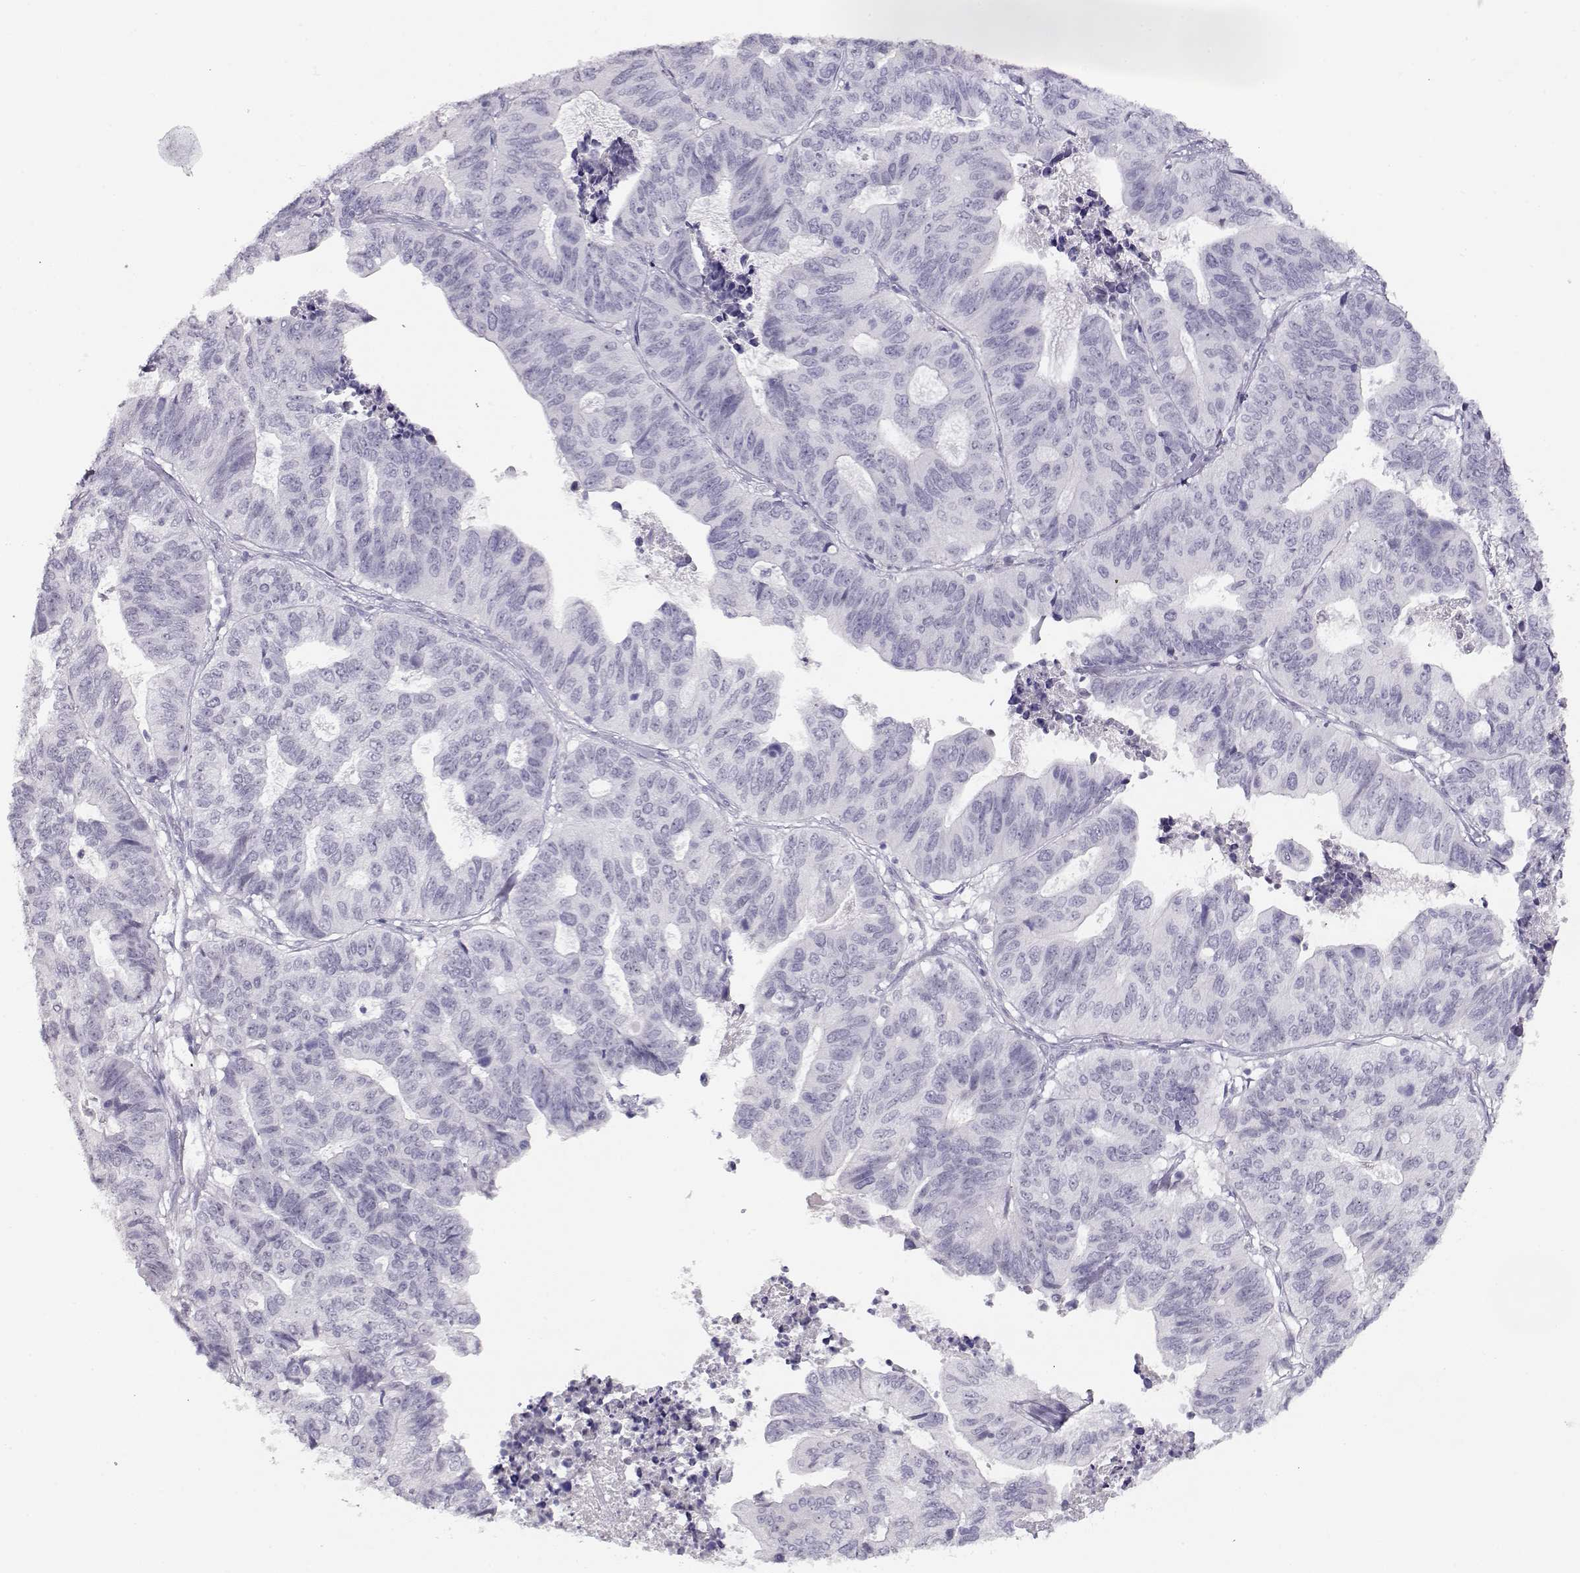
{"staining": {"intensity": "negative", "quantity": "none", "location": "none"}, "tissue": "stomach cancer", "cell_type": "Tumor cells", "image_type": "cancer", "snomed": [{"axis": "morphology", "description": "Adenocarcinoma, NOS"}, {"axis": "topography", "description": "Stomach, upper"}], "caption": "Human stomach cancer (adenocarcinoma) stained for a protein using IHC displays no staining in tumor cells.", "gene": "IMPG1", "patient": {"sex": "female", "age": 67}}